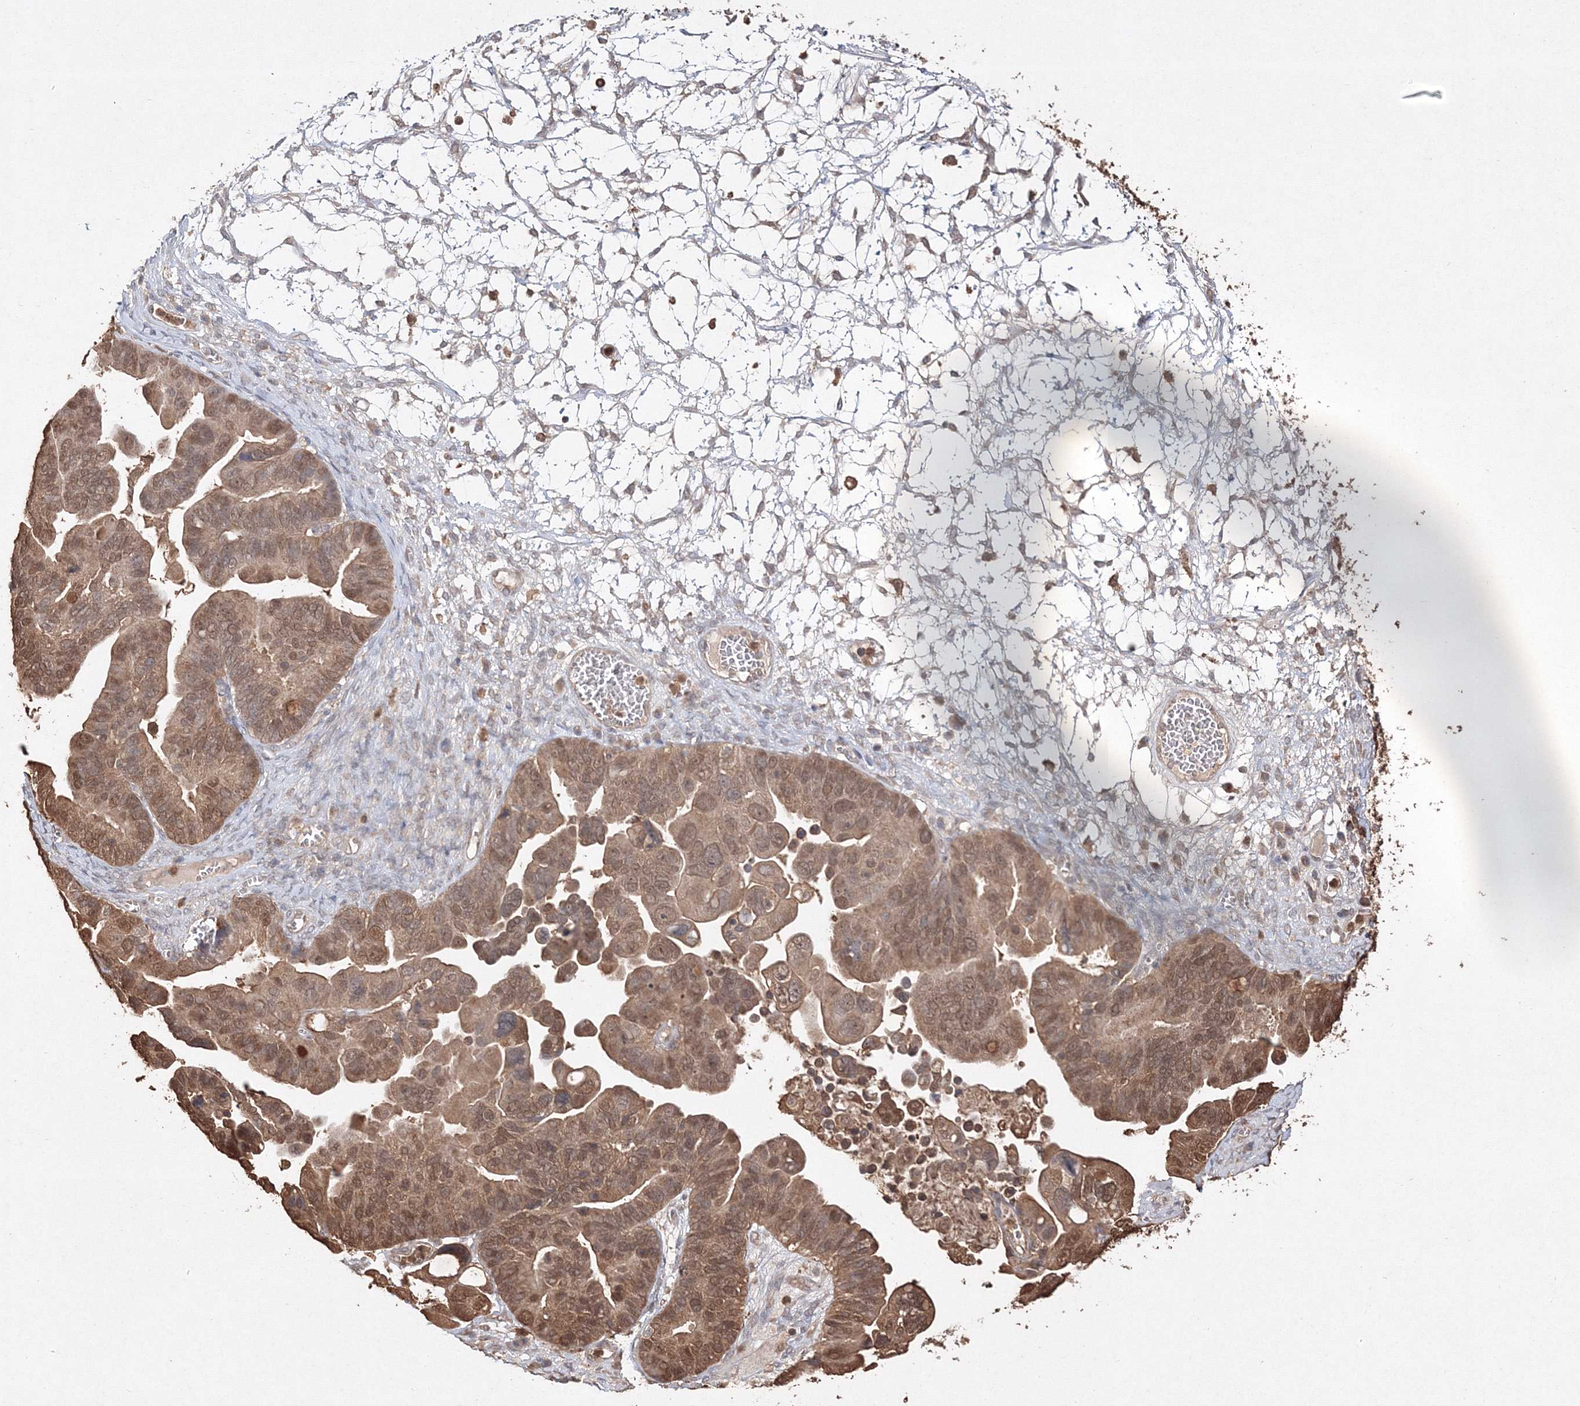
{"staining": {"intensity": "moderate", "quantity": ">75%", "location": "cytoplasmic/membranous,nuclear"}, "tissue": "ovarian cancer", "cell_type": "Tumor cells", "image_type": "cancer", "snomed": [{"axis": "morphology", "description": "Cystadenocarcinoma, serous, NOS"}, {"axis": "topography", "description": "Ovary"}], "caption": "There is medium levels of moderate cytoplasmic/membranous and nuclear staining in tumor cells of ovarian cancer (serous cystadenocarcinoma), as demonstrated by immunohistochemical staining (brown color).", "gene": "S100A11", "patient": {"sex": "female", "age": 56}}